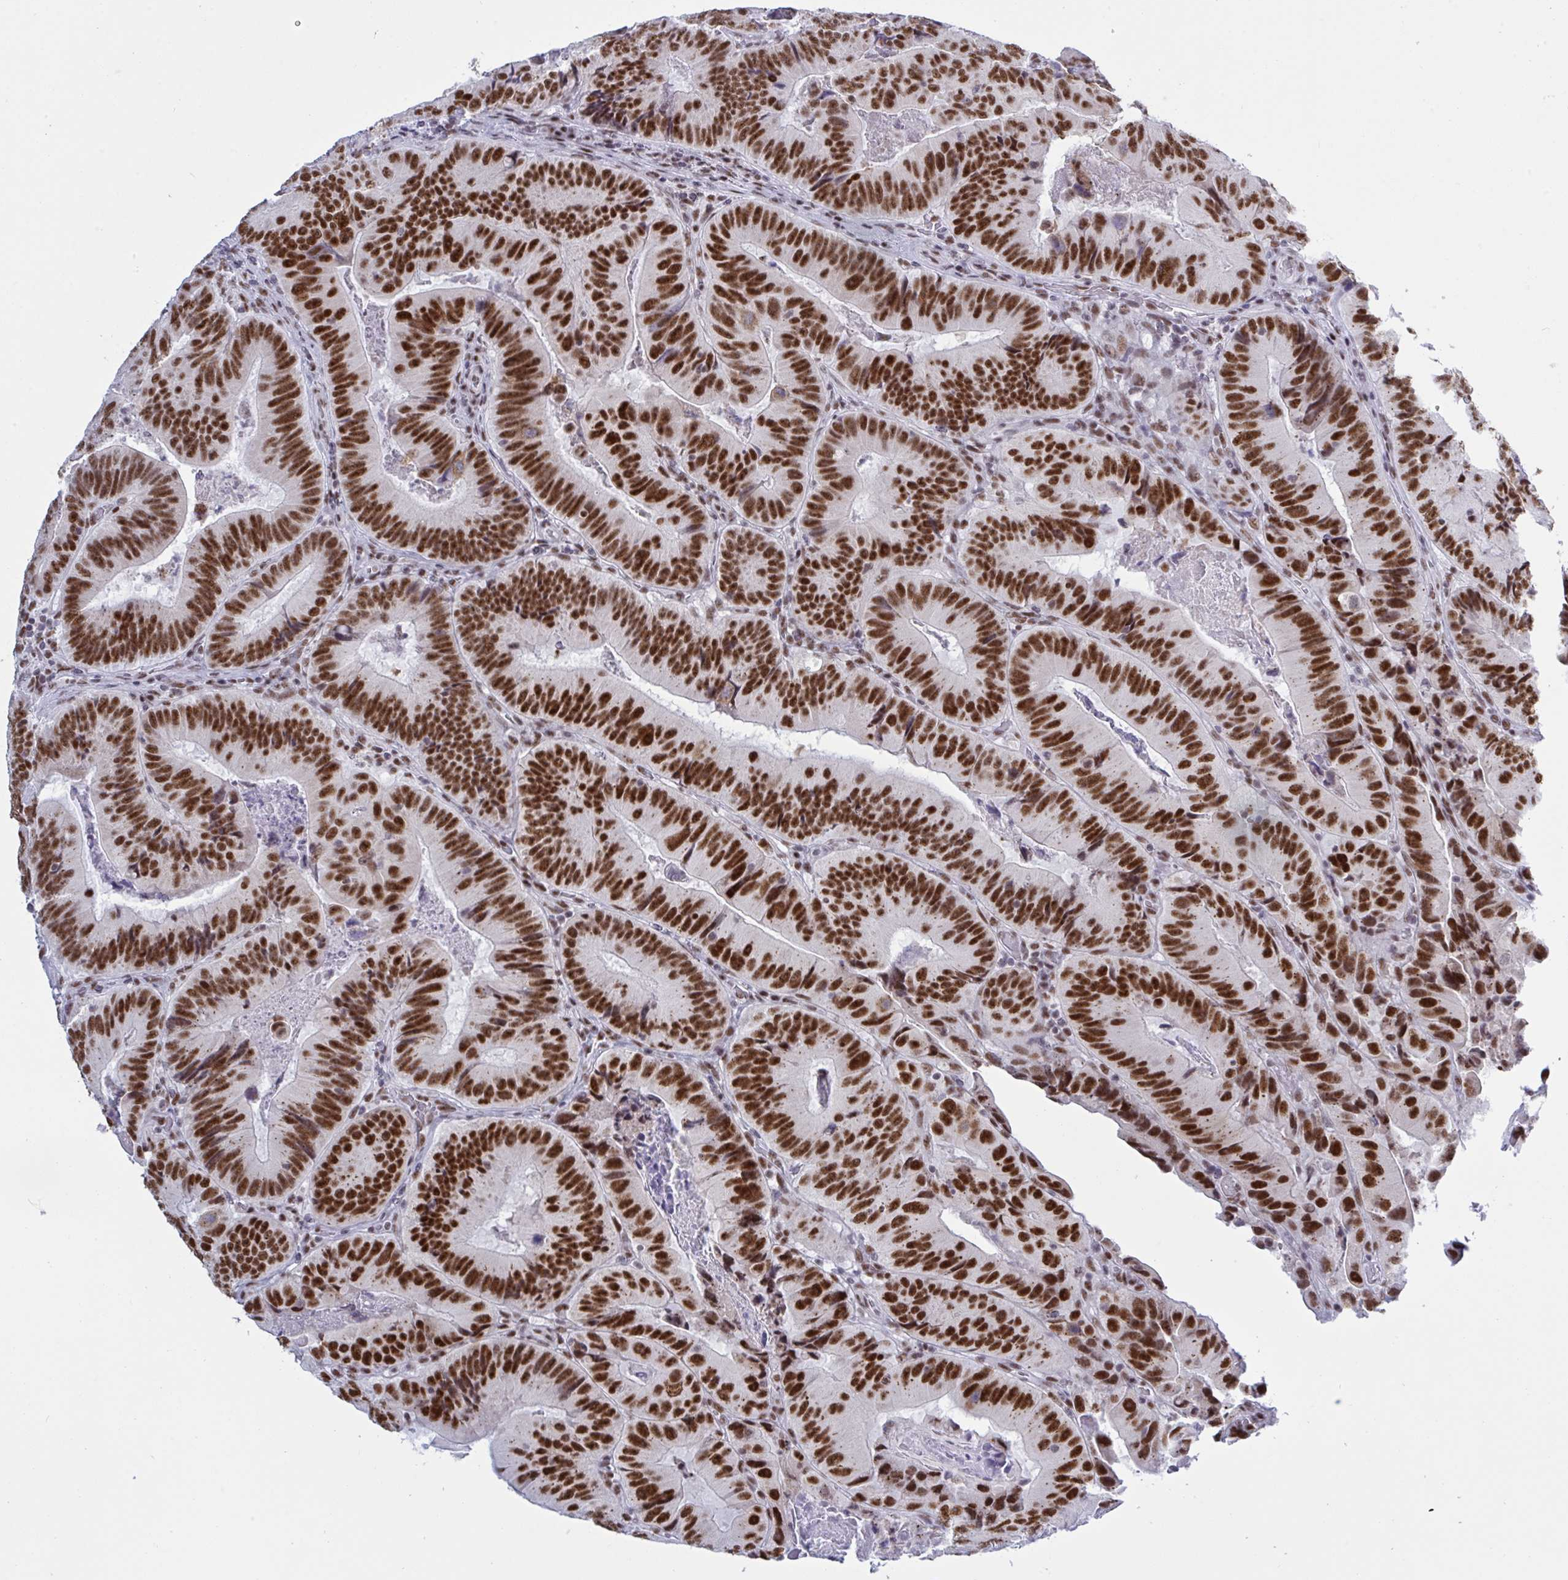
{"staining": {"intensity": "strong", "quantity": ">75%", "location": "nuclear"}, "tissue": "colorectal cancer", "cell_type": "Tumor cells", "image_type": "cancer", "snomed": [{"axis": "morphology", "description": "Adenocarcinoma, NOS"}, {"axis": "topography", "description": "Colon"}], "caption": "Immunohistochemical staining of human colorectal cancer displays high levels of strong nuclear protein expression in about >75% of tumor cells.", "gene": "PPP1R10", "patient": {"sex": "female", "age": 86}}